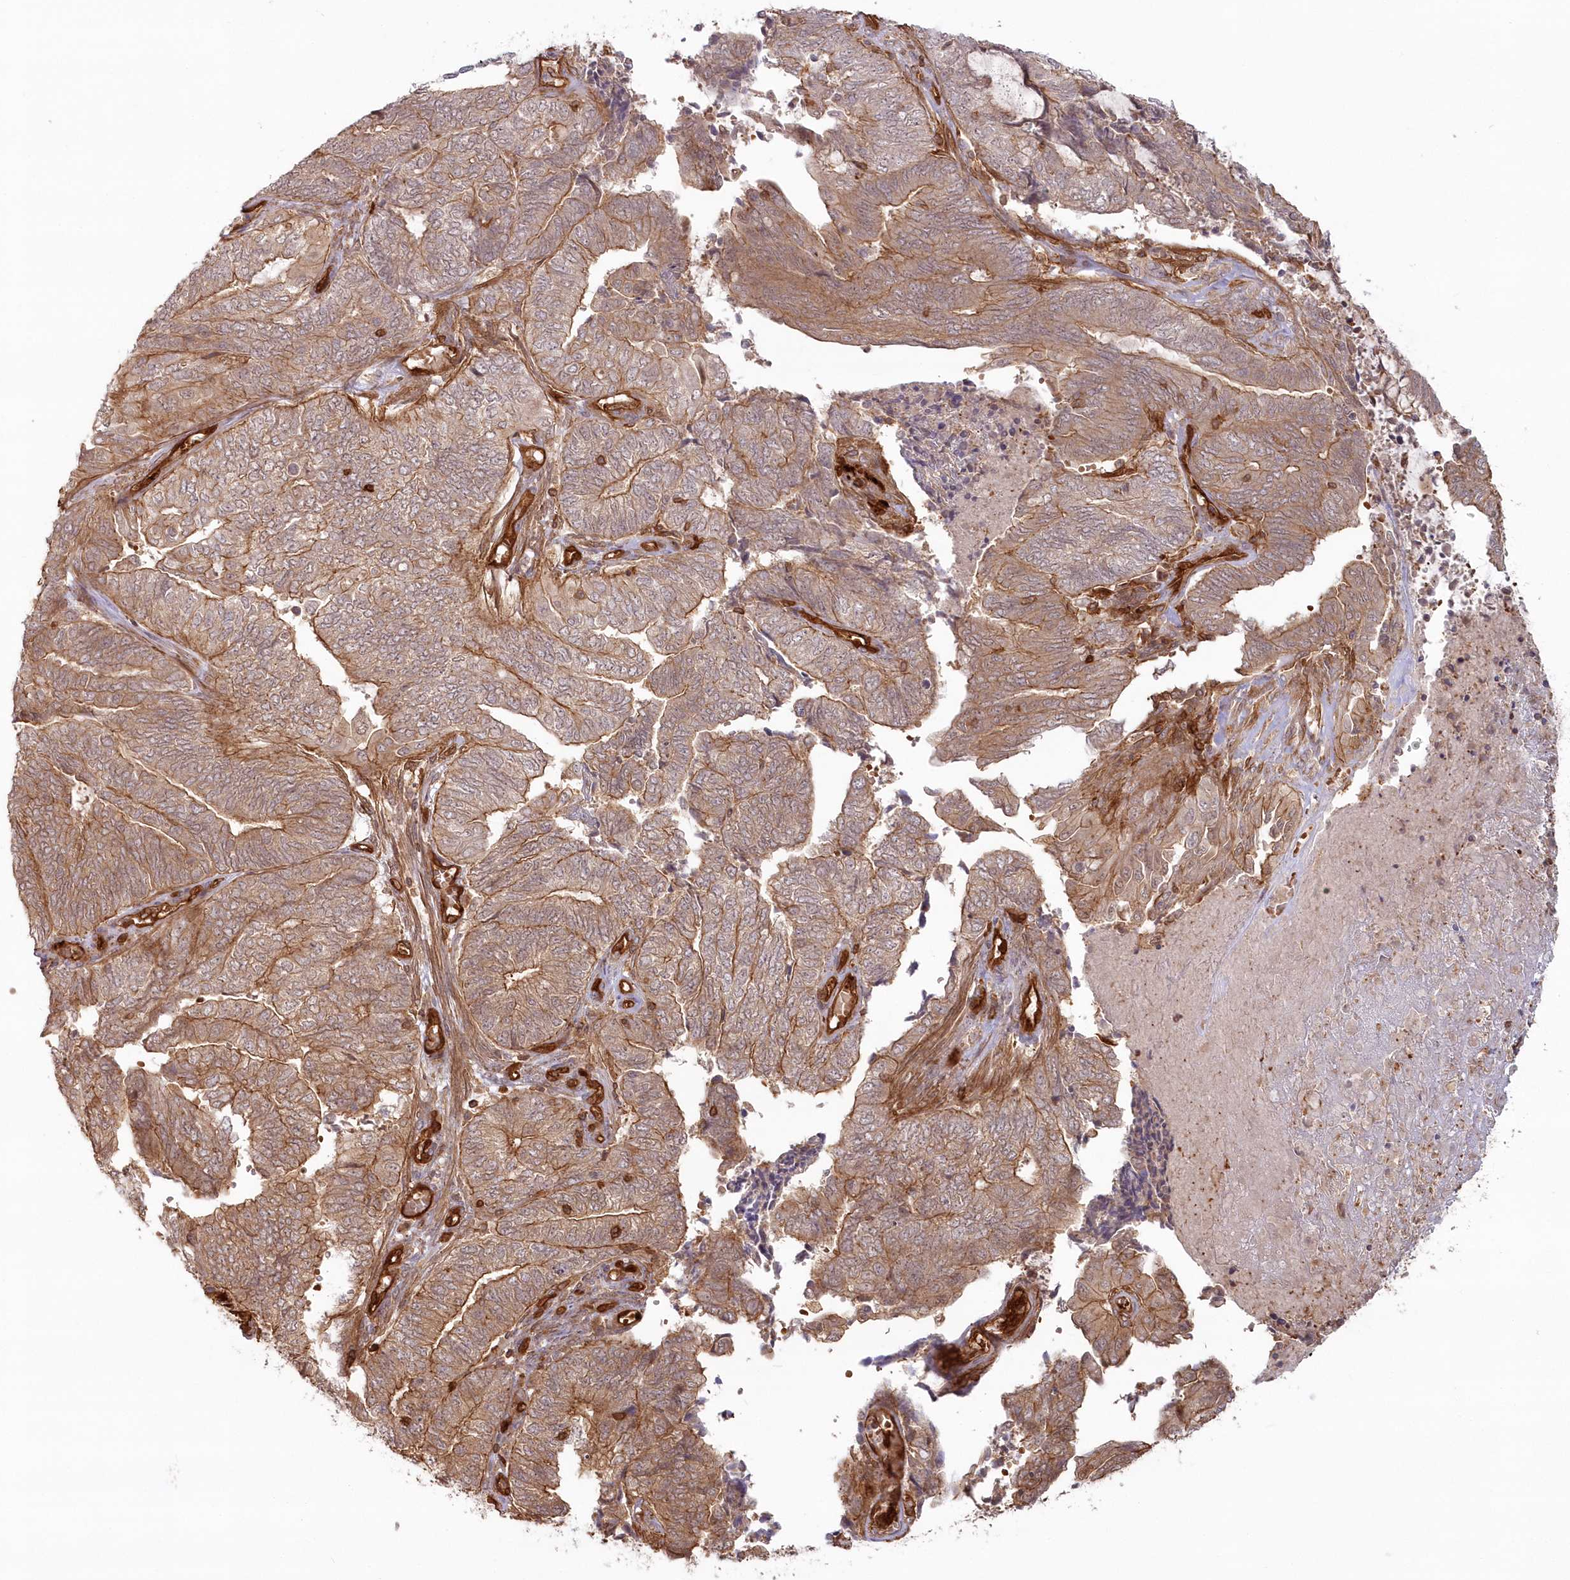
{"staining": {"intensity": "moderate", "quantity": ">75%", "location": "cytoplasmic/membranous"}, "tissue": "endometrial cancer", "cell_type": "Tumor cells", "image_type": "cancer", "snomed": [{"axis": "morphology", "description": "Adenocarcinoma, NOS"}, {"axis": "topography", "description": "Uterus"}, {"axis": "topography", "description": "Endometrium"}], "caption": "Tumor cells demonstrate medium levels of moderate cytoplasmic/membranous positivity in about >75% of cells in endometrial cancer (adenocarcinoma).", "gene": "RGCC", "patient": {"sex": "female", "age": 70}}